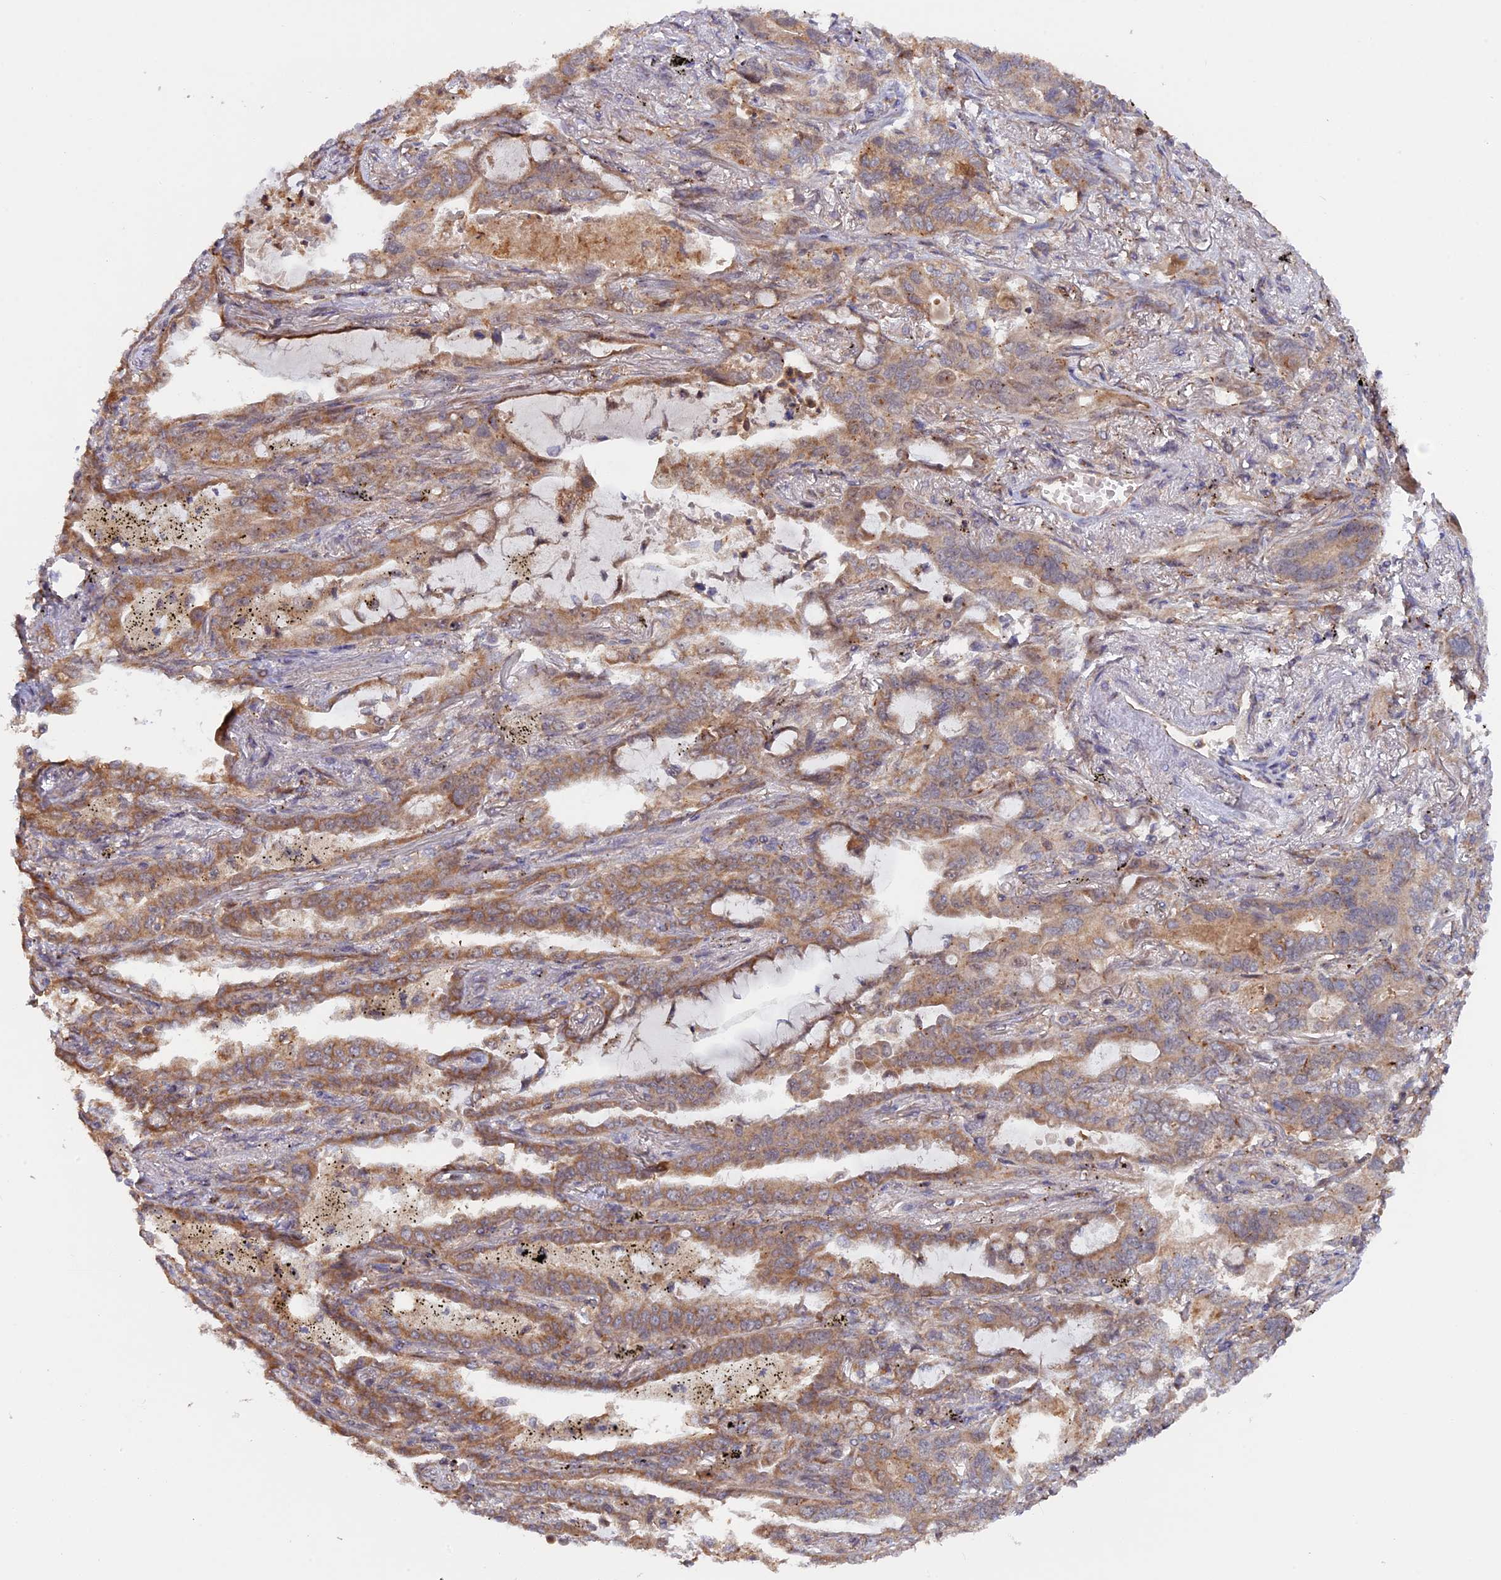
{"staining": {"intensity": "moderate", "quantity": ">75%", "location": "cytoplasmic/membranous"}, "tissue": "lung cancer", "cell_type": "Tumor cells", "image_type": "cancer", "snomed": [{"axis": "morphology", "description": "Adenocarcinoma, NOS"}, {"axis": "topography", "description": "Lung"}], "caption": "Immunohistochemistry micrograph of neoplastic tissue: human lung adenocarcinoma stained using IHC reveals medium levels of moderate protein expression localized specifically in the cytoplasmic/membranous of tumor cells, appearing as a cytoplasmic/membranous brown color.", "gene": "FERMT1", "patient": {"sex": "male", "age": 67}}